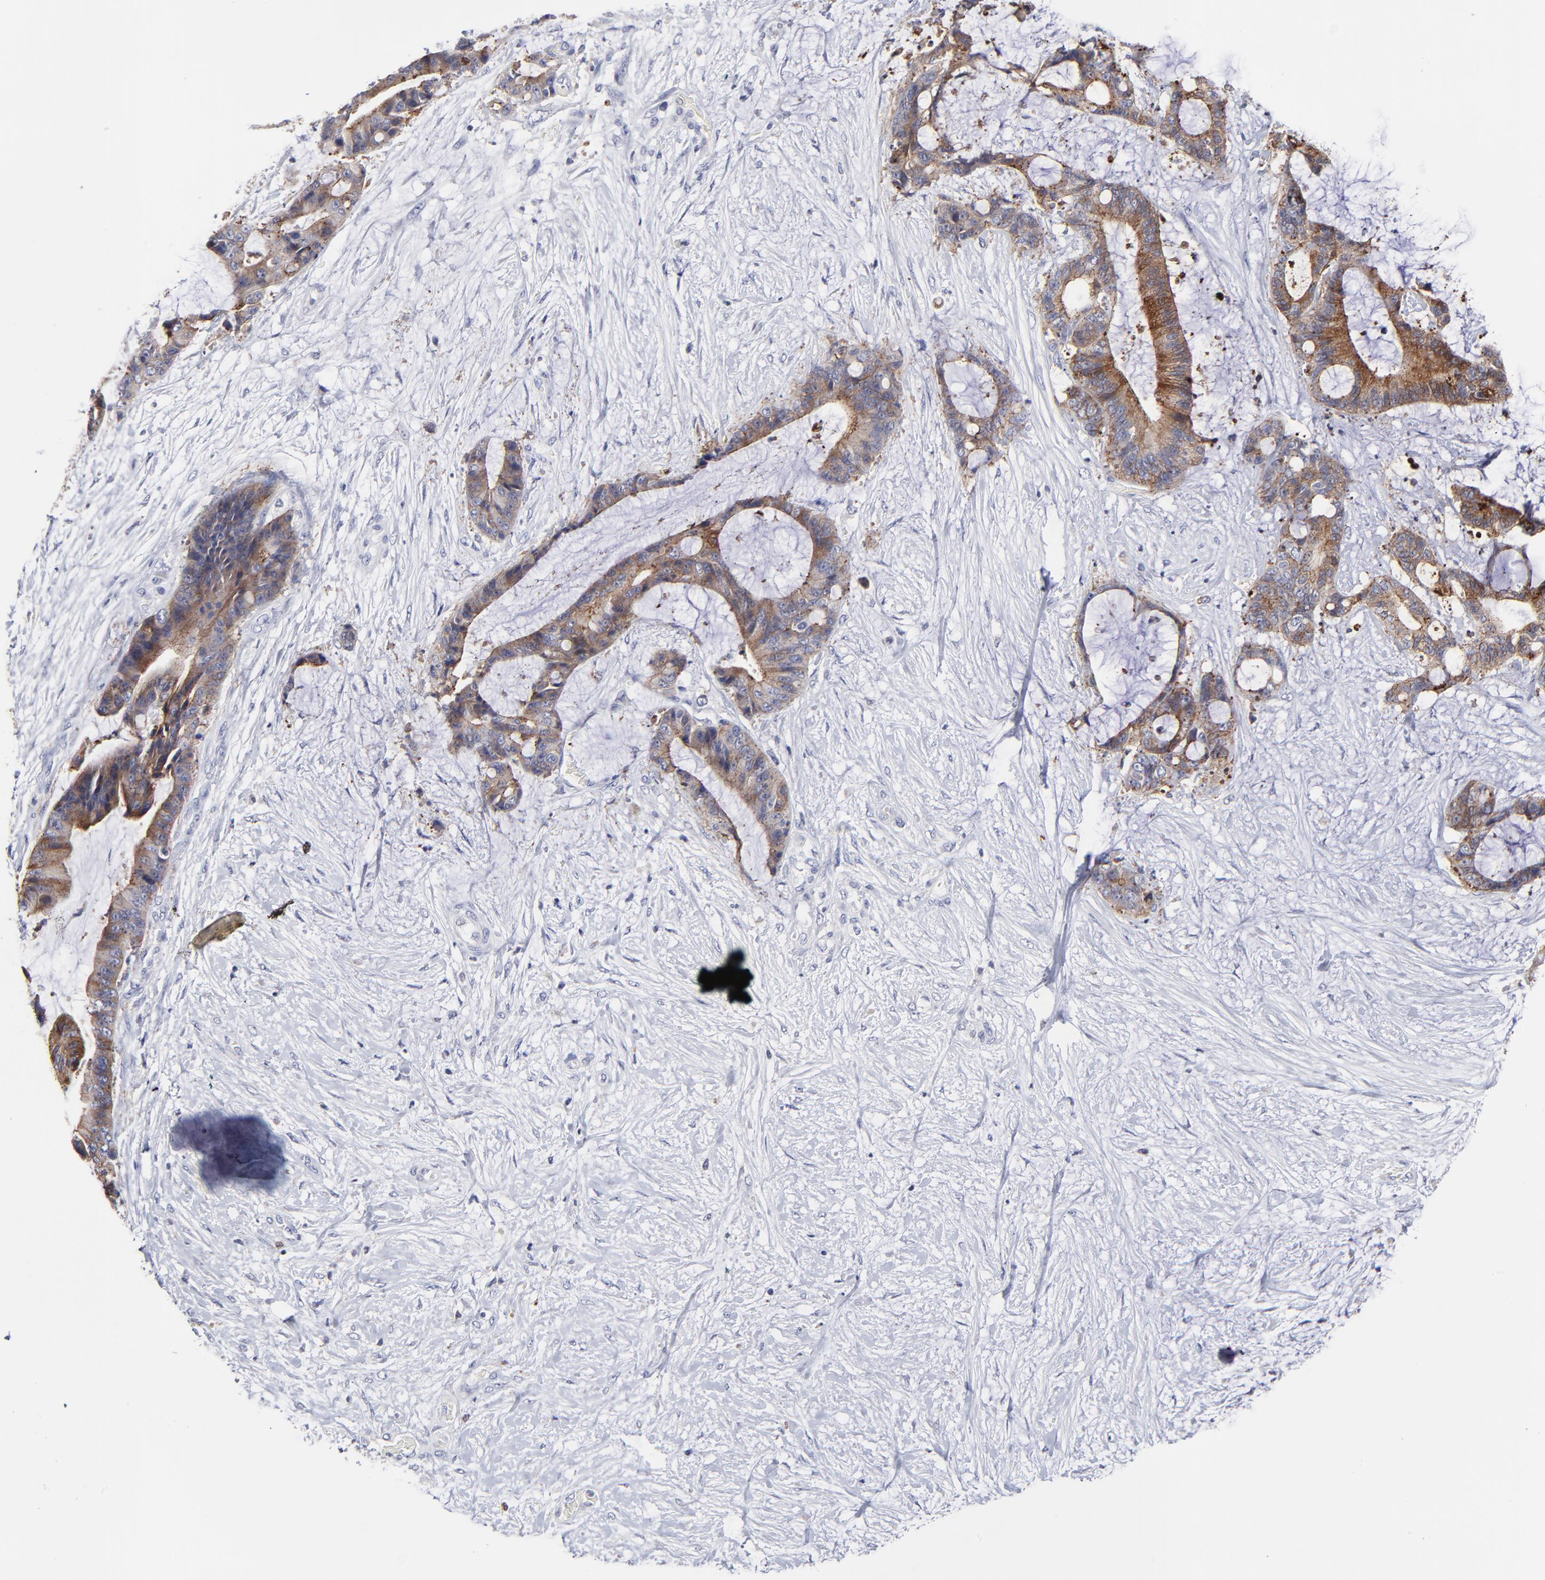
{"staining": {"intensity": "moderate", "quantity": "25%-75%", "location": "cytoplasmic/membranous"}, "tissue": "liver cancer", "cell_type": "Tumor cells", "image_type": "cancer", "snomed": [{"axis": "morphology", "description": "Cholangiocarcinoma"}, {"axis": "topography", "description": "Liver"}], "caption": "This is an image of immunohistochemistry (IHC) staining of liver cancer (cholangiocarcinoma), which shows moderate positivity in the cytoplasmic/membranous of tumor cells.", "gene": "CXADR", "patient": {"sex": "female", "age": 73}}